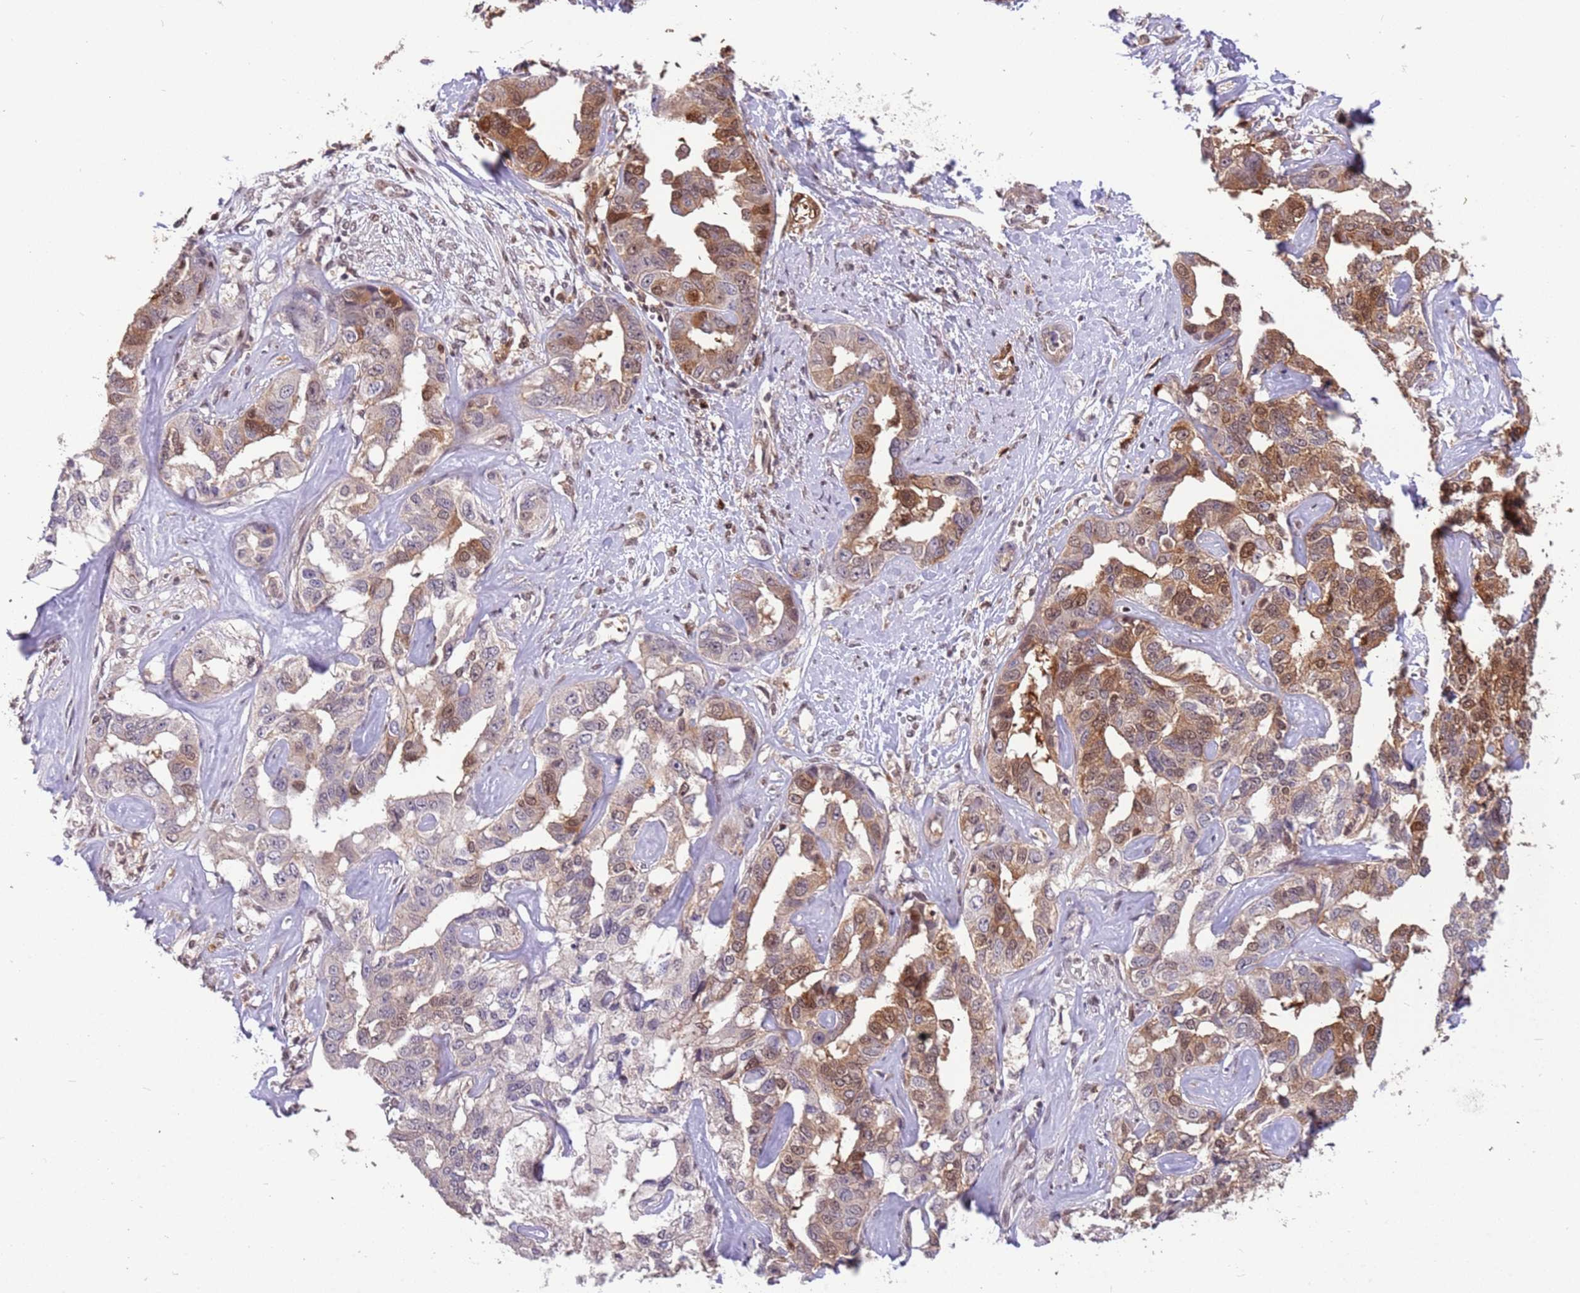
{"staining": {"intensity": "moderate", "quantity": "25%-75%", "location": "cytoplasmic/membranous,nuclear"}, "tissue": "liver cancer", "cell_type": "Tumor cells", "image_type": "cancer", "snomed": [{"axis": "morphology", "description": "Cholangiocarcinoma"}, {"axis": "topography", "description": "Liver"}], "caption": "A micrograph showing moderate cytoplasmic/membranous and nuclear expression in about 25%-75% of tumor cells in liver cholangiocarcinoma, as visualized by brown immunohistochemical staining.", "gene": "GBP2", "patient": {"sex": "male", "age": 59}}